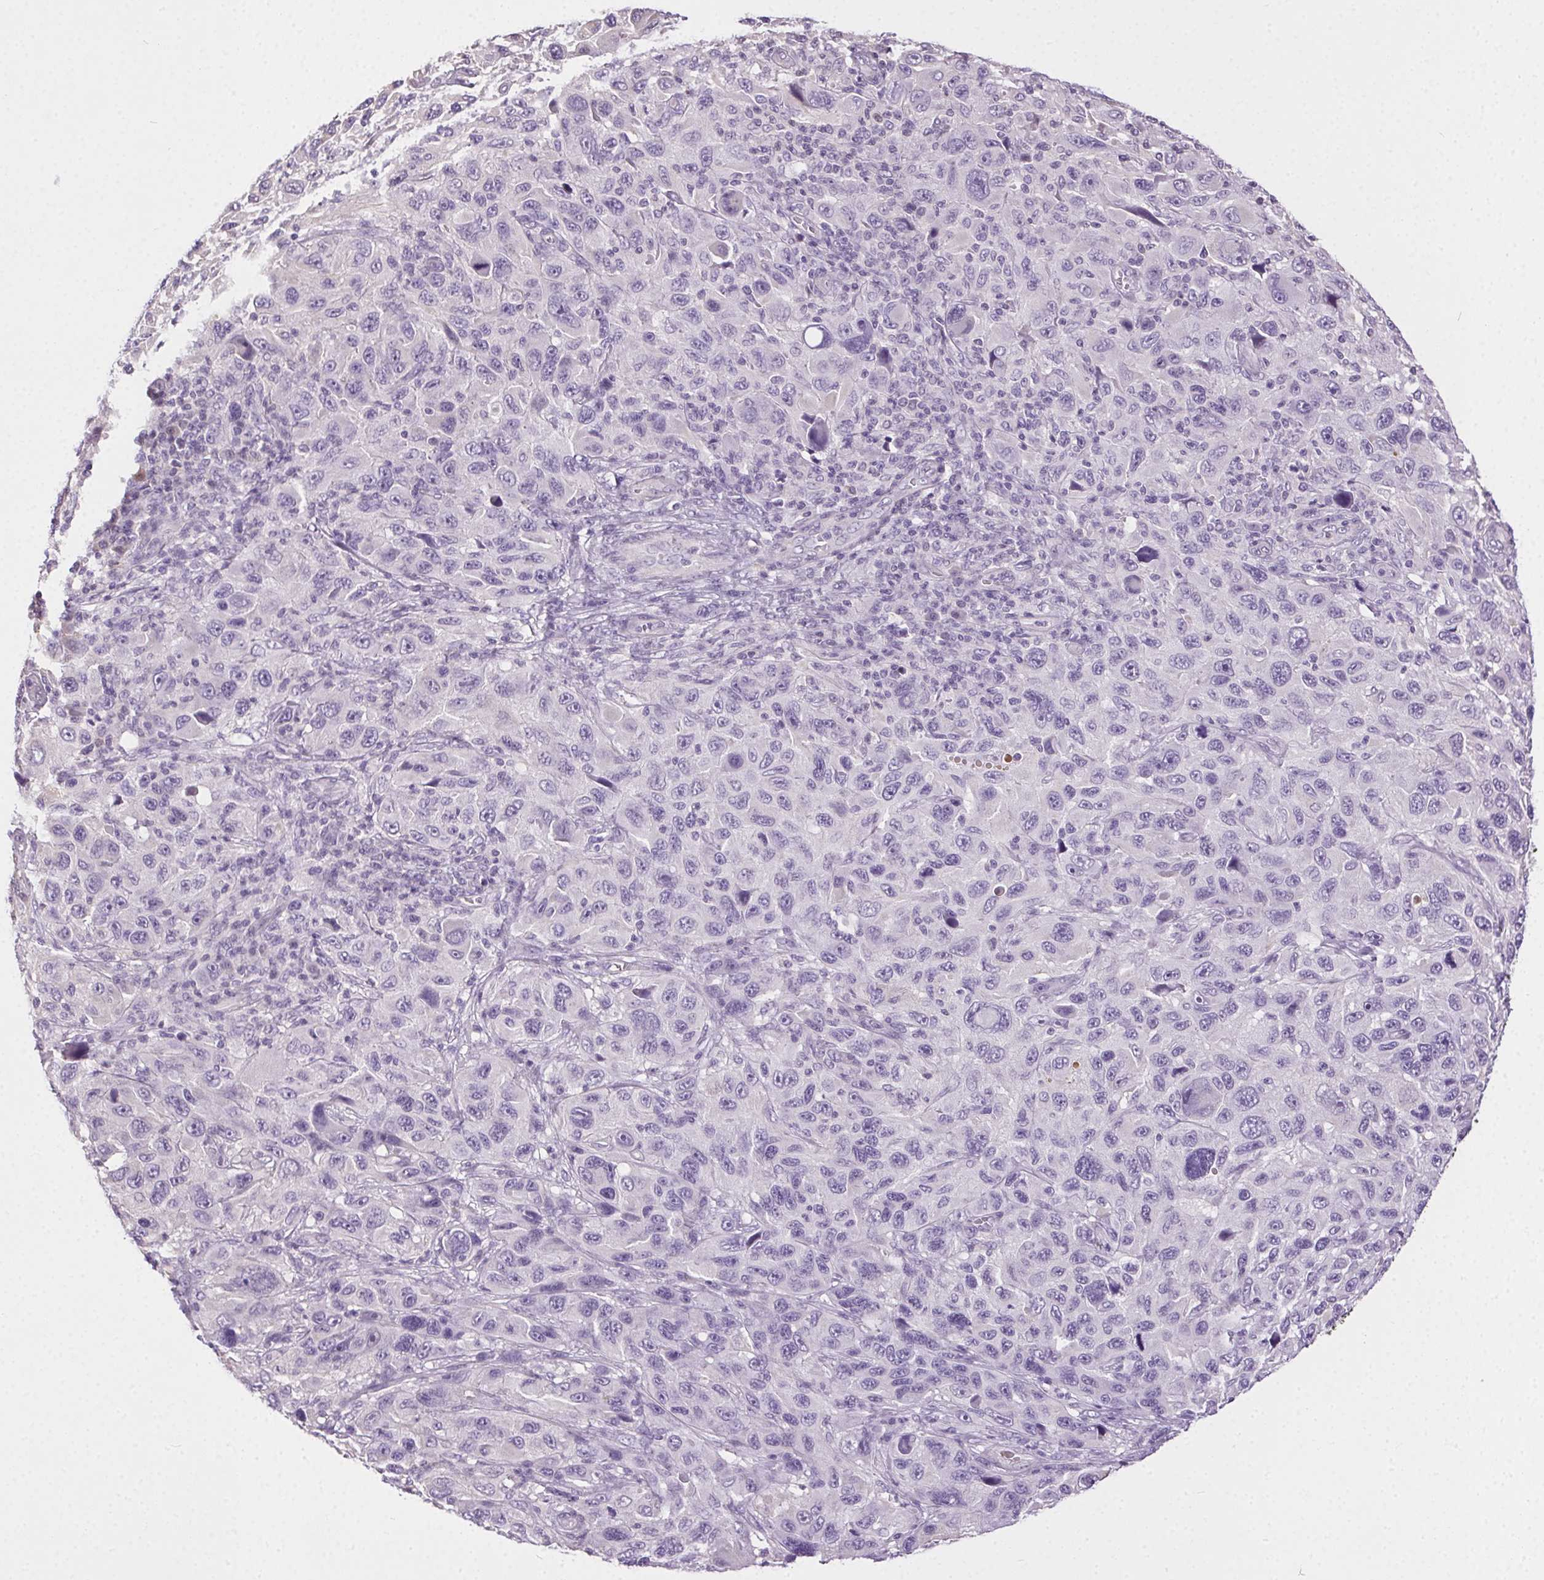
{"staining": {"intensity": "negative", "quantity": "none", "location": "none"}, "tissue": "melanoma", "cell_type": "Tumor cells", "image_type": "cancer", "snomed": [{"axis": "morphology", "description": "Malignant melanoma, NOS"}, {"axis": "topography", "description": "Skin"}], "caption": "DAB (3,3'-diaminobenzidine) immunohistochemical staining of melanoma reveals no significant expression in tumor cells.", "gene": "SYCE2", "patient": {"sex": "male", "age": 53}}